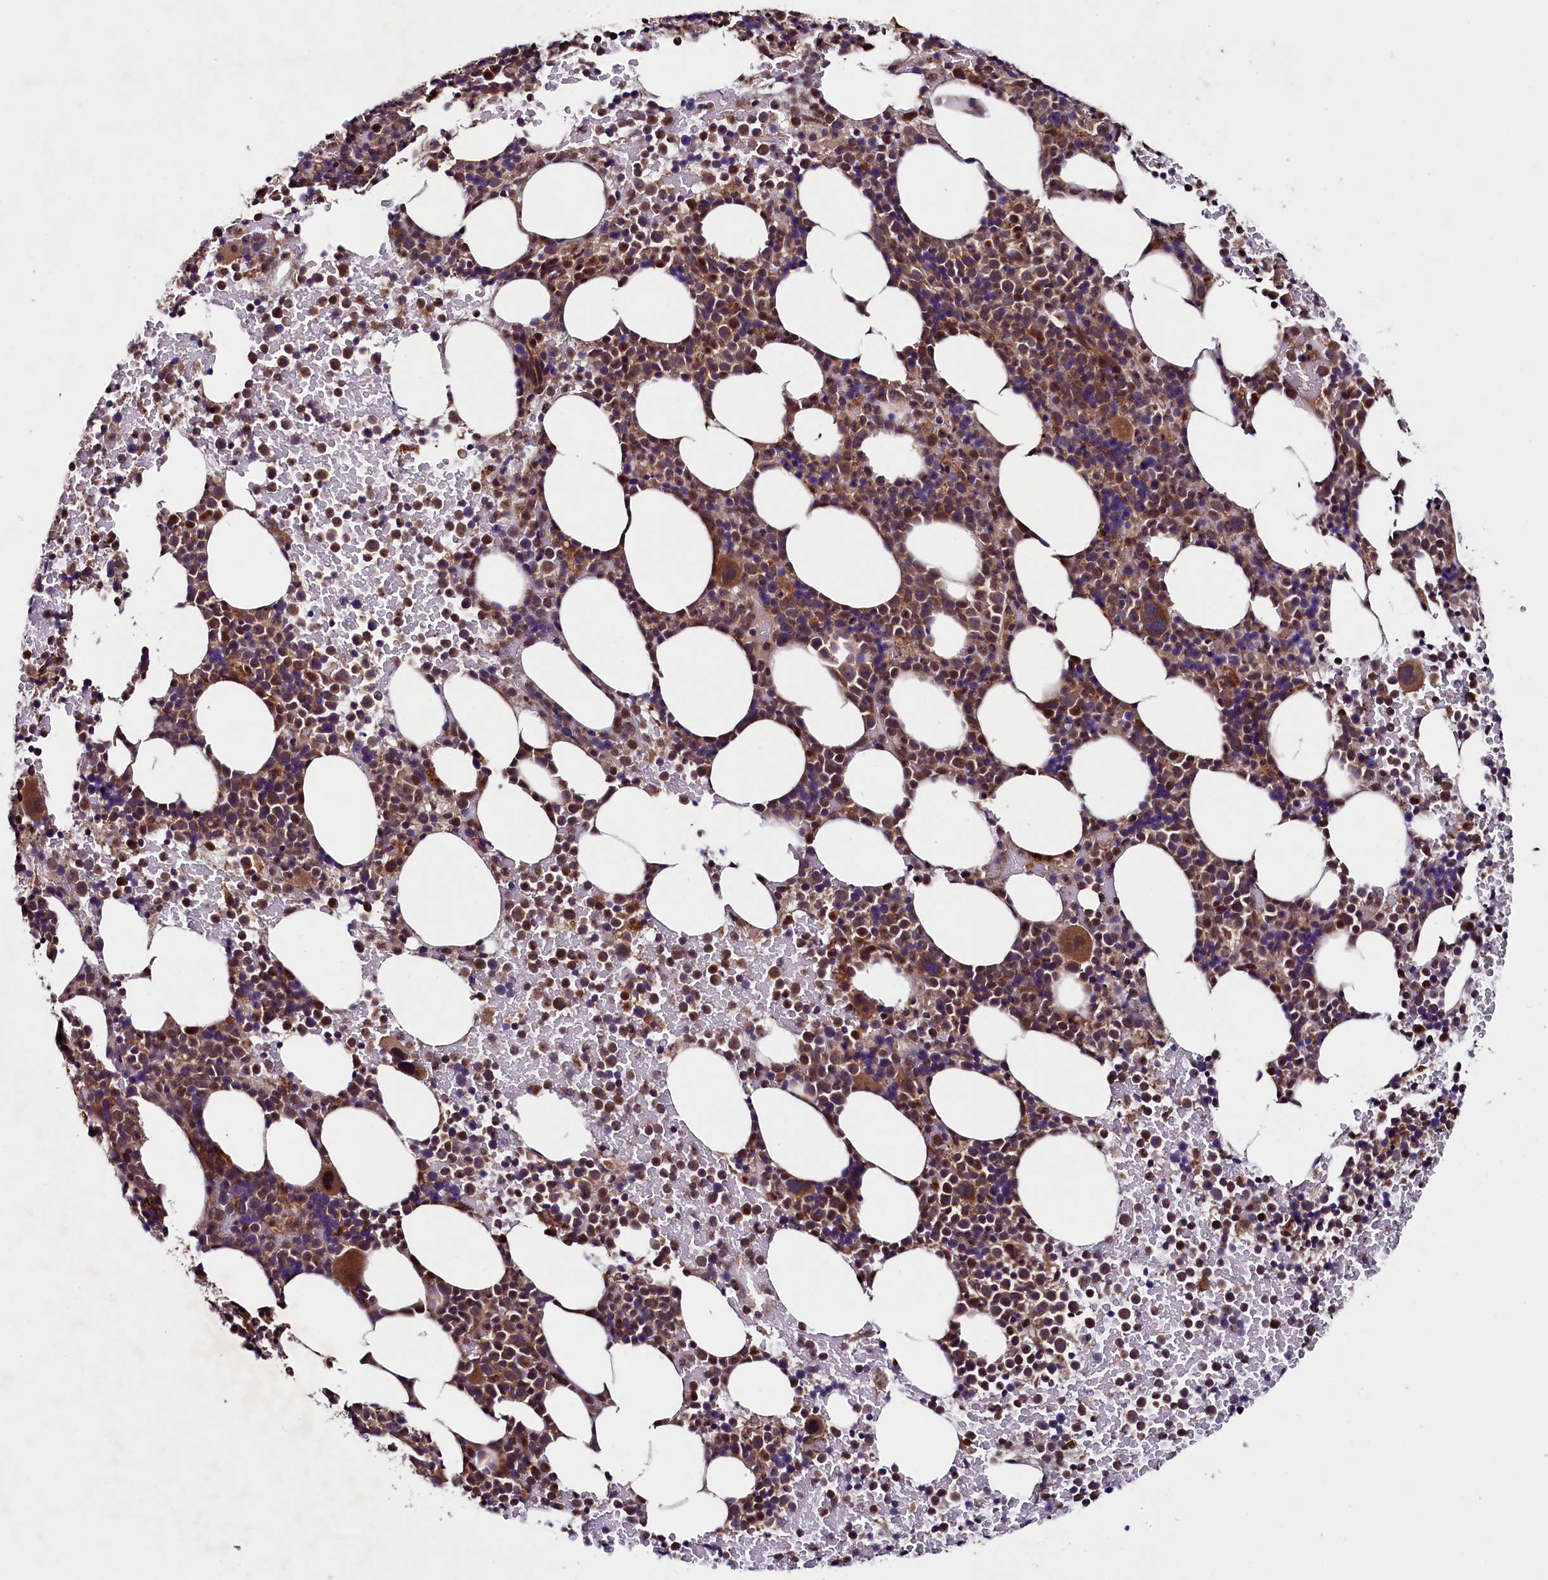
{"staining": {"intensity": "moderate", "quantity": ">75%", "location": "cytoplasmic/membranous"}, "tissue": "bone marrow", "cell_type": "Hematopoietic cells", "image_type": "normal", "snomed": [{"axis": "morphology", "description": "Normal tissue, NOS"}, {"axis": "topography", "description": "Bone marrow"}], "caption": "This image demonstrates normal bone marrow stained with immunohistochemistry (IHC) to label a protein in brown. The cytoplasmic/membranous of hematopoietic cells show moderate positivity for the protein. Nuclei are counter-stained blue.", "gene": "BLTP3B", "patient": {"sex": "female", "age": 82}}